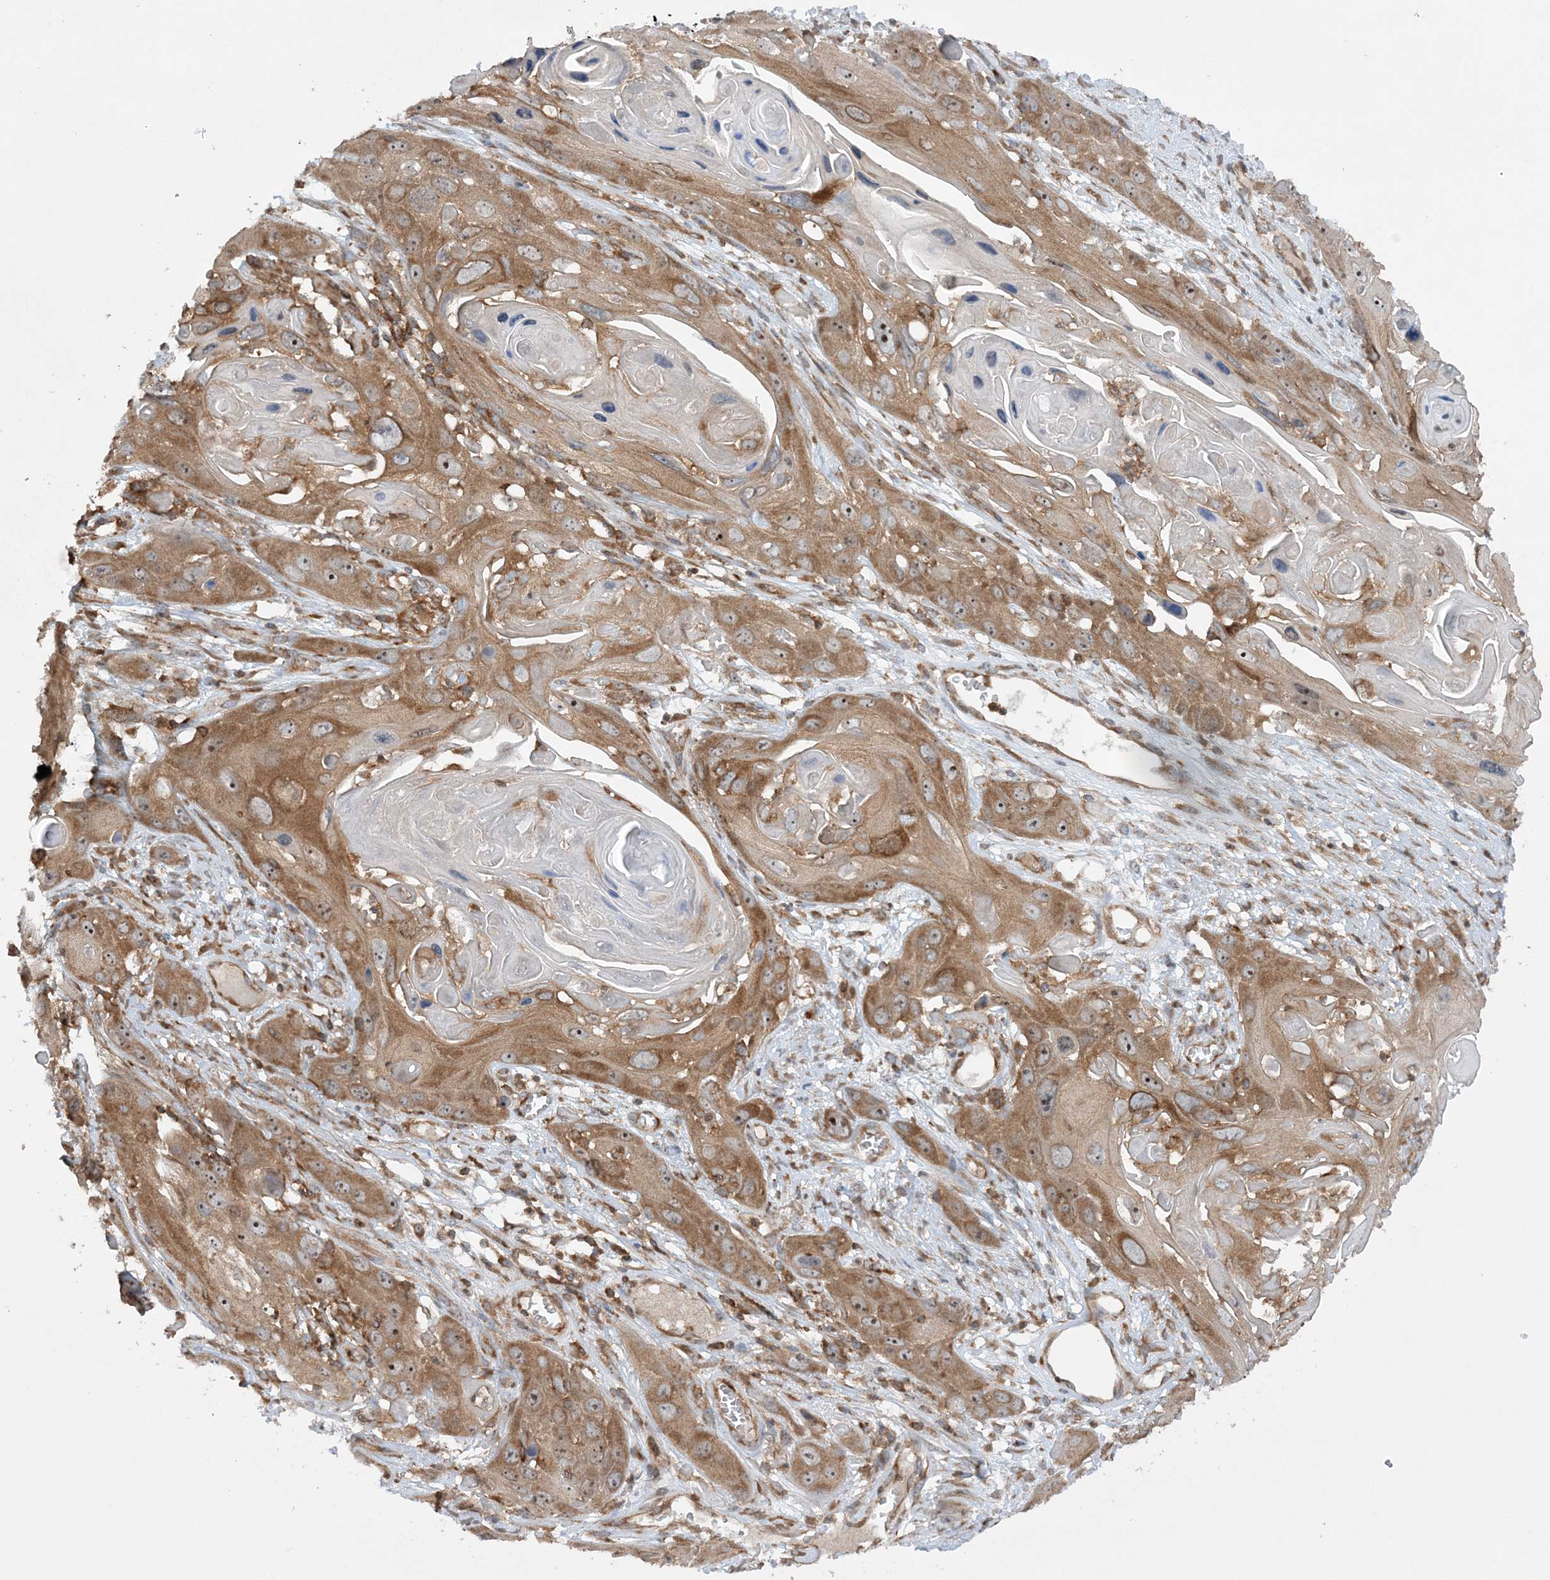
{"staining": {"intensity": "moderate", "quantity": ">75%", "location": "cytoplasmic/membranous,nuclear"}, "tissue": "skin cancer", "cell_type": "Tumor cells", "image_type": "cancer", "snomed": [{"axis": "morphology", "description": "Squamous cell carcinoma, NOS"}, {"axis": "topography", "description": "Skin"}], "caption": "The immunohistochemical stain labels moderate cytoplasmic/membranous and nuclear positivity in tumor cells of skin cancer tissue. (IHC, brightfield microscopy, high magnification).", "gene": "ACAP2", "patient": {"sex": "male", "age": 55}}